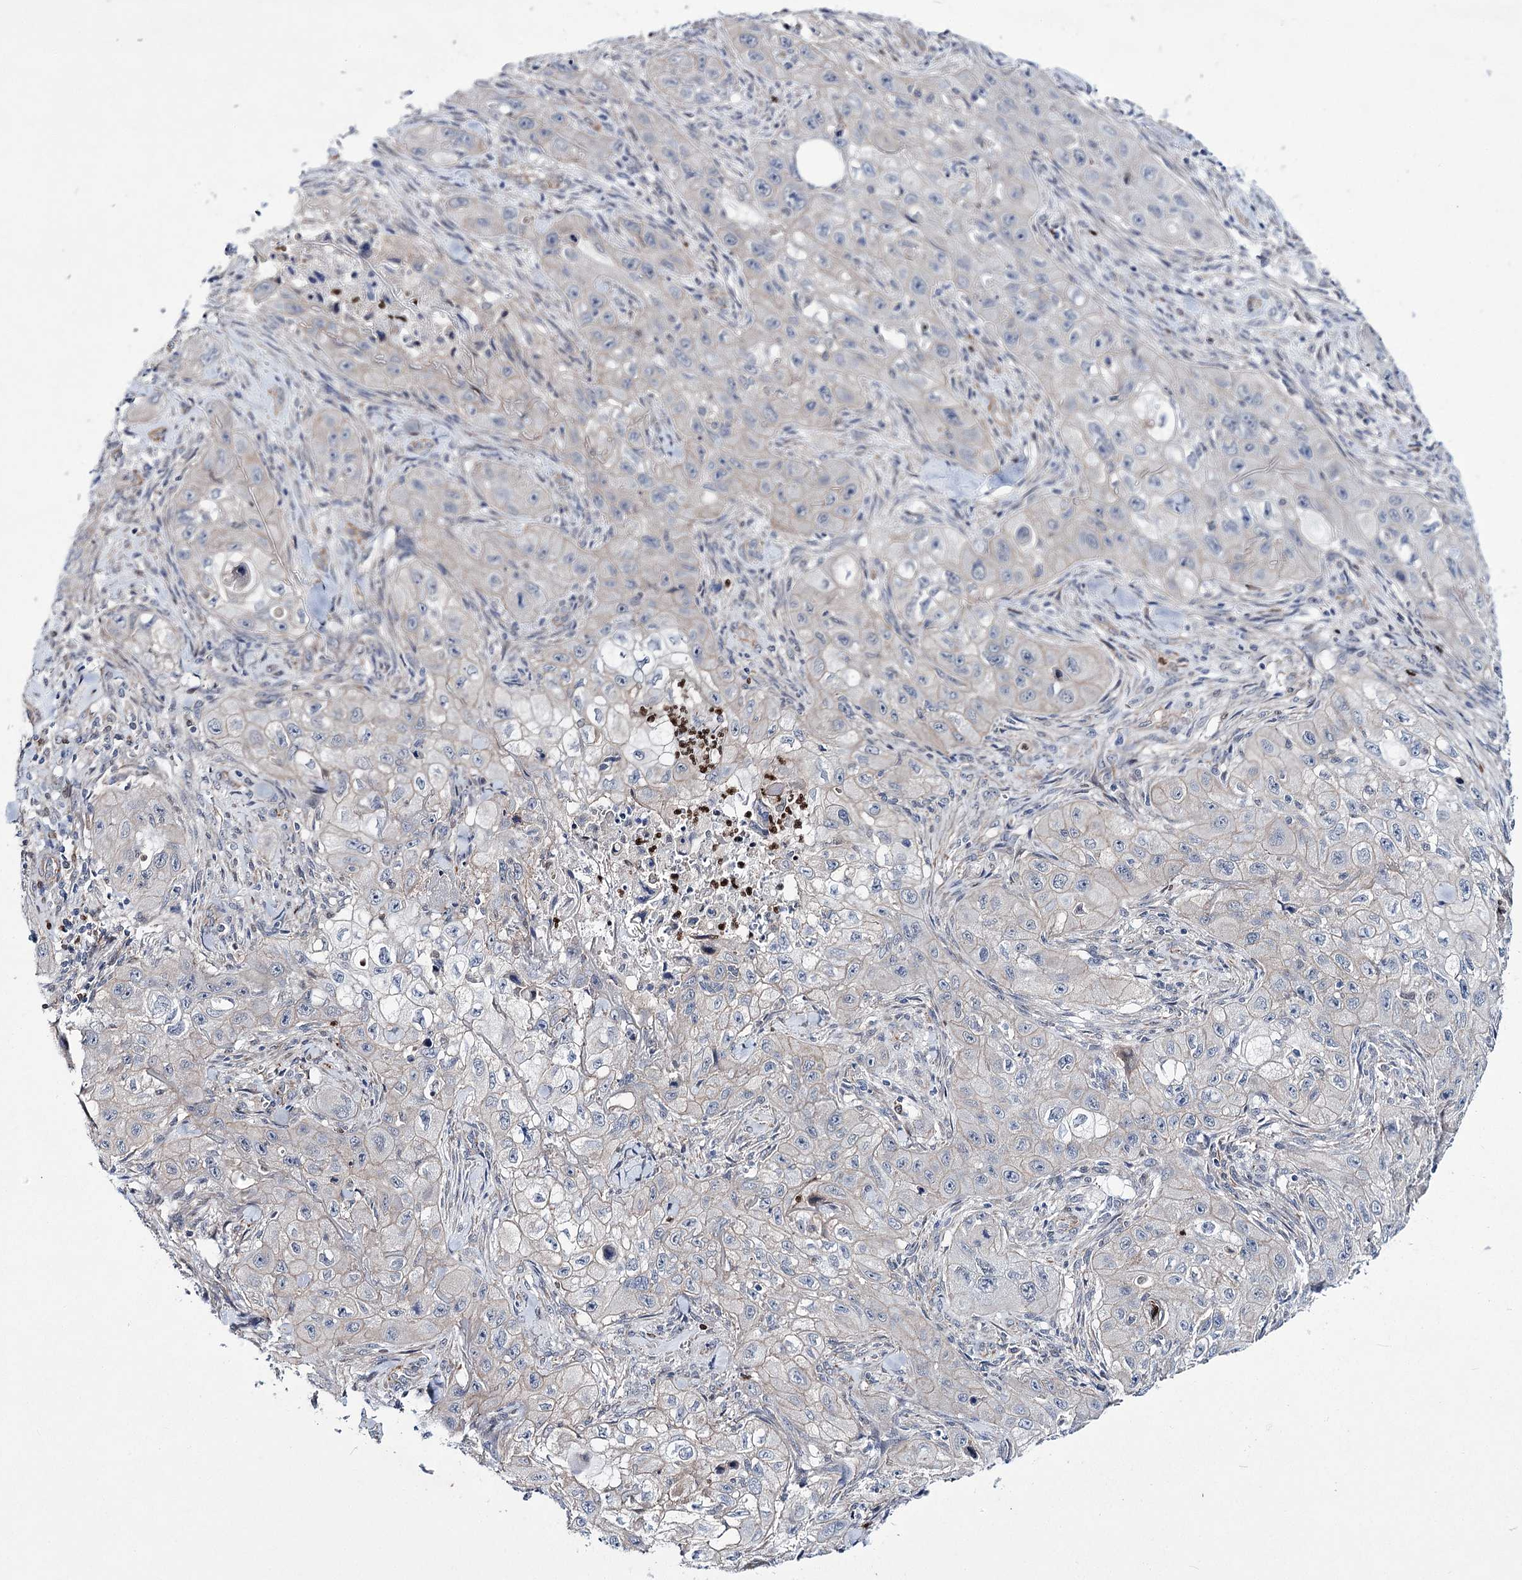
{"staining": {"intensity": "negative", "quantity": "none", "location": "none"}, "tissue": "skin cancer", "cell_type": "Tumor cells", "image_type": "cancer", "snomed": [{"axis": "morphology", "description": "Squamous cell carcinoma, NOS"}, {"axis": "topography", "description": "Skin"}, {"axis": "topography", "description": "Subcutis"}], "caption": "The photomicrograph exhibits no staining of tumor cells in skin cancer (squamous cell carcinoma).", "gene": "THAP6", "patient": {"sex": "male", "age": 73}}